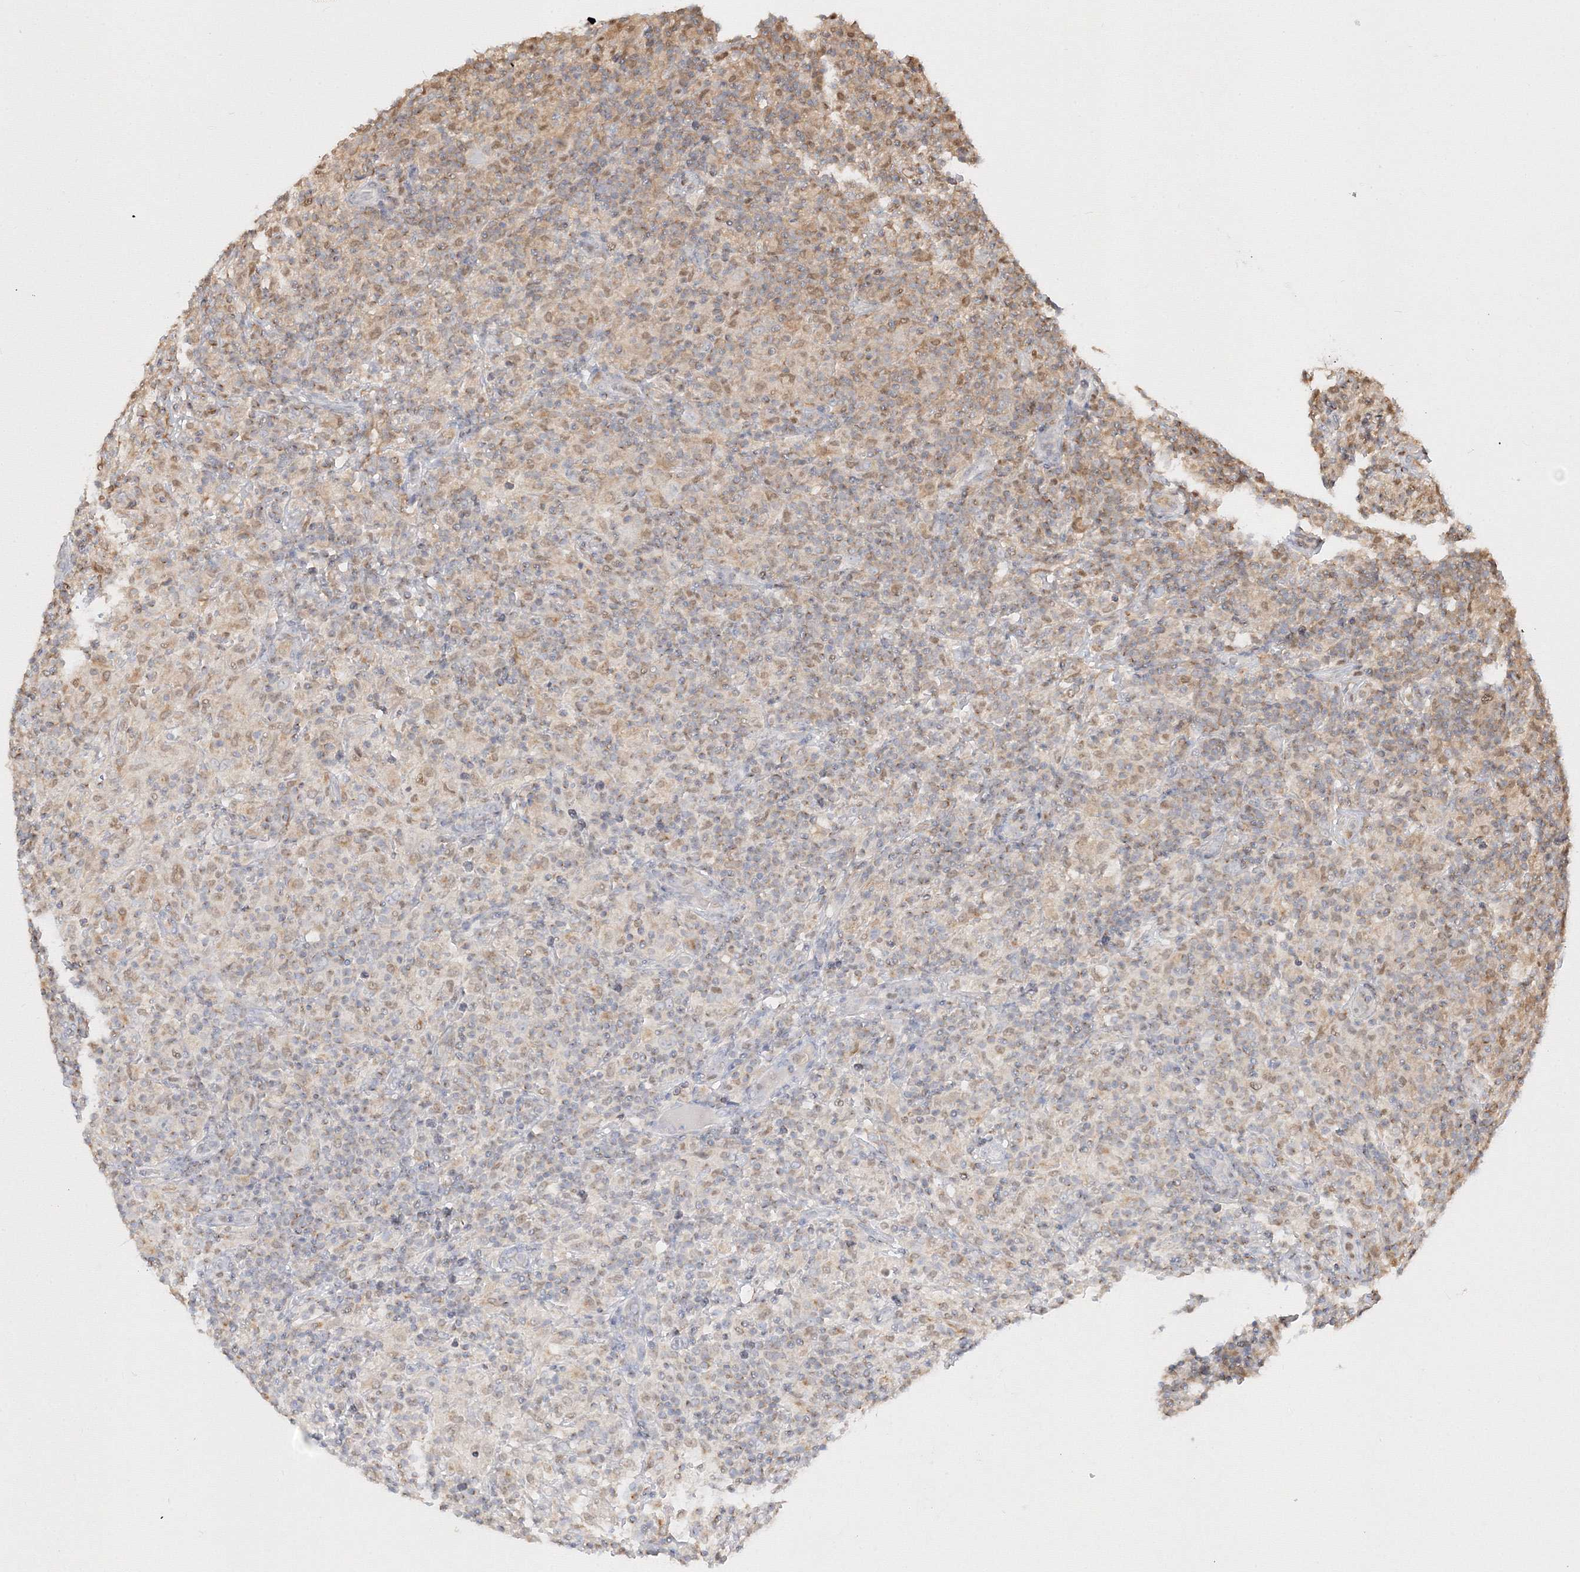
{"staining": {"intensity": "negative", "quantity": "none", "location": "none"}, "tissue": "lymphoma", "cell_type": "Tumor cells", "image_type": "cancer", "snomed": [{"axis": "morphology", "description": "Hodgkin's disease, NOS"}, {"axis": "topography", "description": "Lymph node"}], "caption": "Hodgkin's disease stained for a protein using immunohistochemistry (IHC) reveals no positivity tumor cells.", "gene": "TMEM50B", "patient": {"sex": "male", "age": 70}}